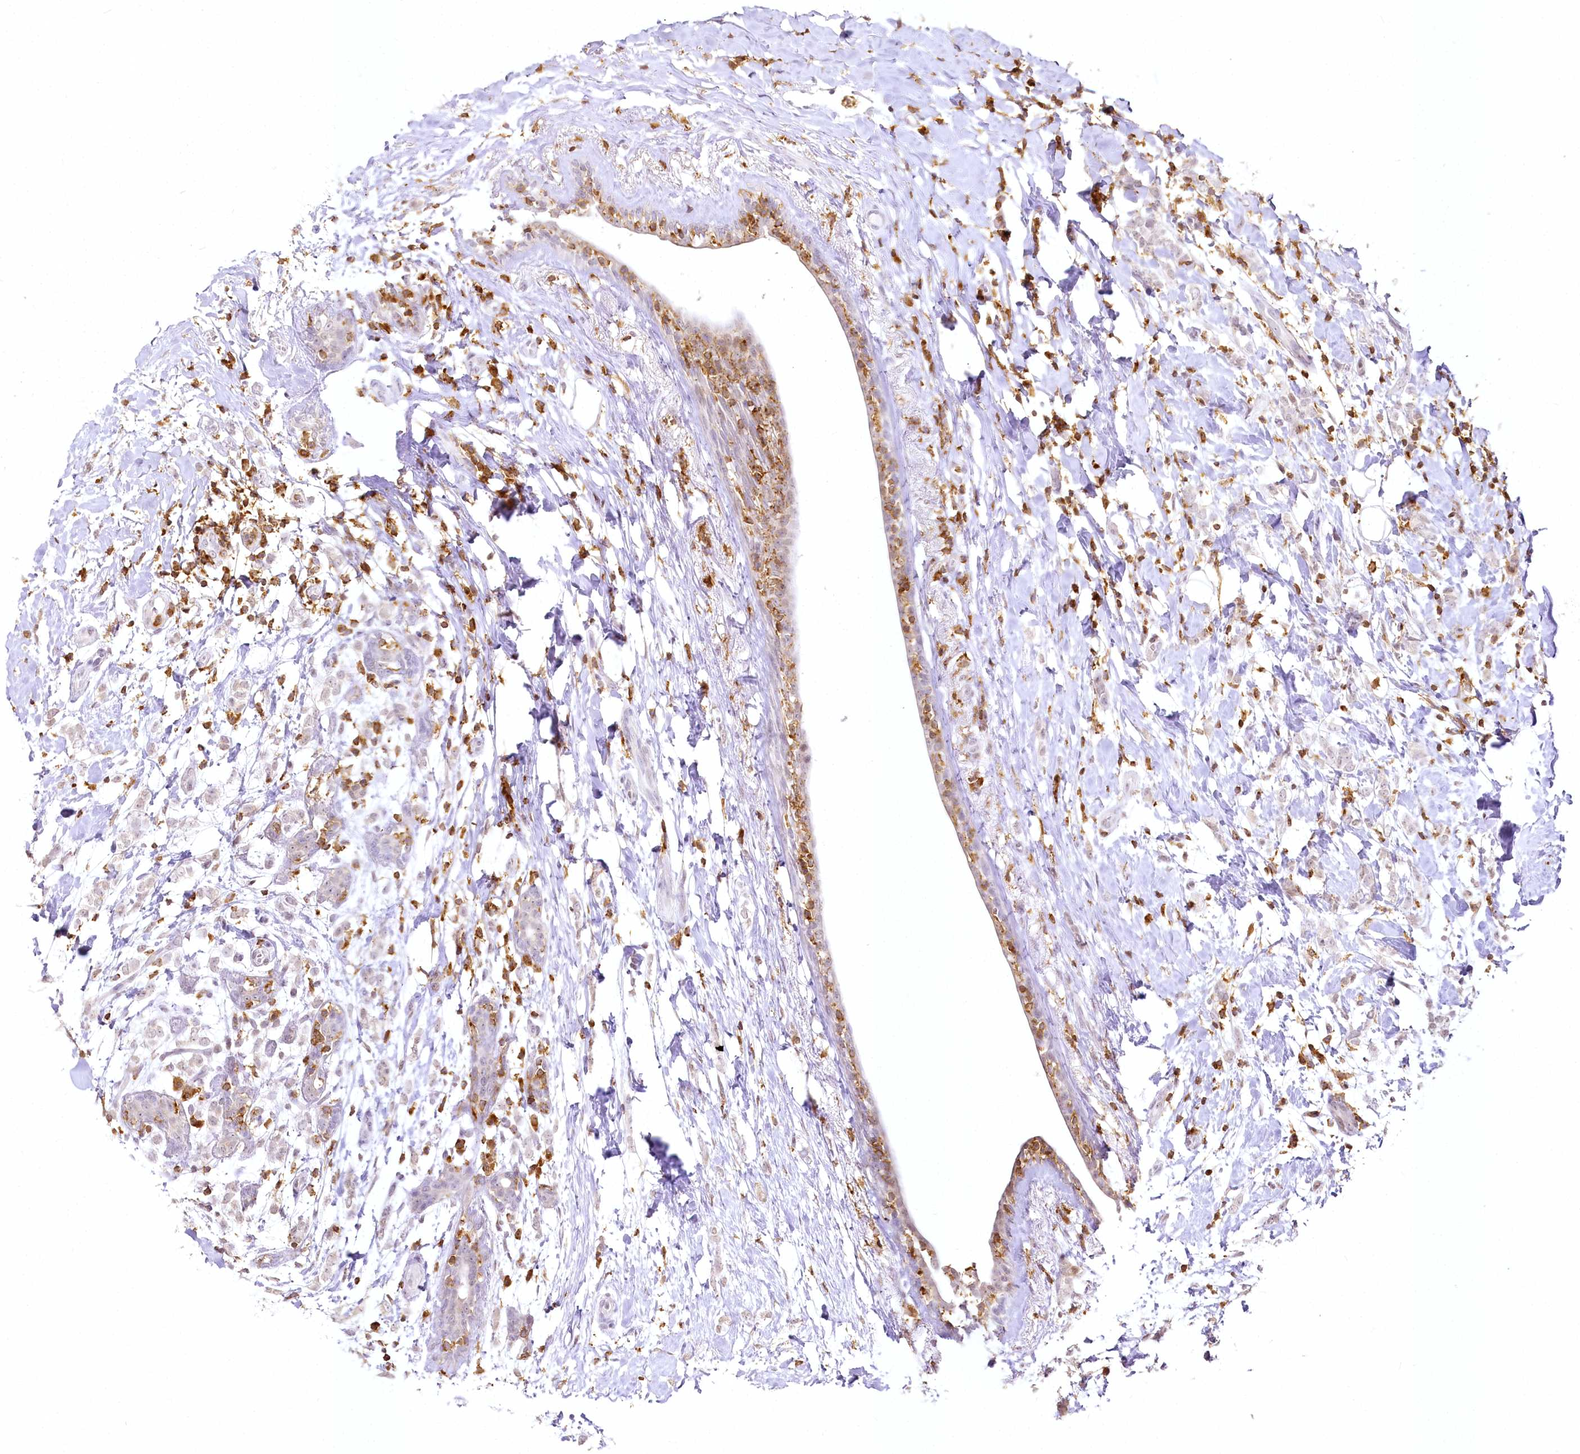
{"staining": {"intensity": "negative", "quantity": "none", "location": "none"}, "tissue": "breast cancer", "cell_type": "Tumor cells", "image_type": "cancer", "snomed": [{"axis": "morphology", "description": "Normal tissue, NOS"}, {"axis": "morphology", "description": "Lobular carcinoma"}, {"axis": "topography", "description": "Breast"}], "caption": "A micrograph of human breast cancer (lobular carcinoma) is negative for staining in tumor cells.", "gene": "DOCK2", "patient": {"sex": "female", "age": 47}}